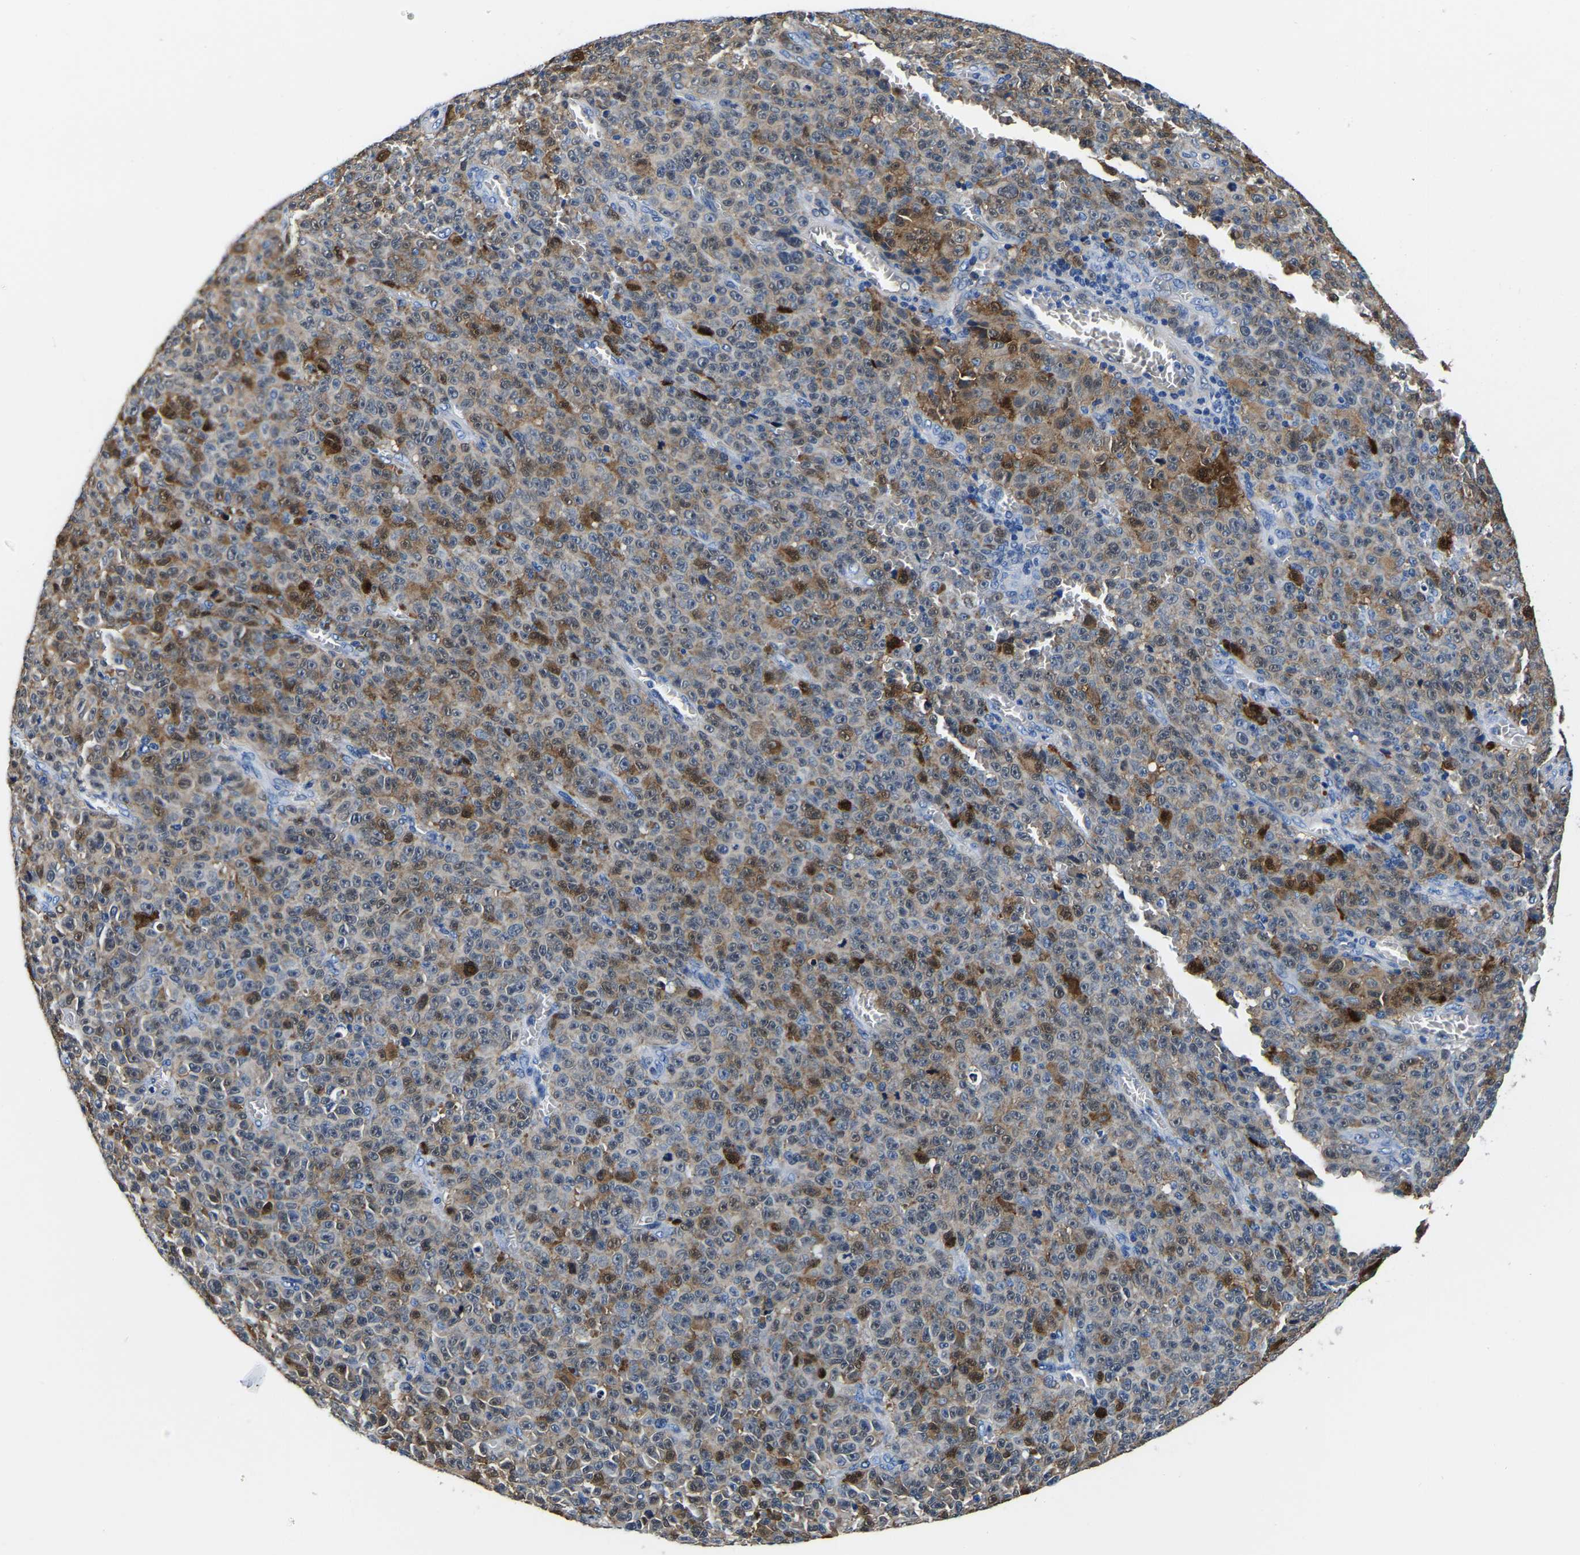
{"staining": {"intensity": "moderate", "quantity": "<25%", "location": "cytoplasmic/membranous"}, "tissue": "melanoma", "cell_type": "Tumor cells", "image_type": "cancer", "snomed": [{"axis": "morphology", "description": "Malignant melanoma, NOS"}, {"axis": "topography", "description": "Skin"}], "caption": "The photomicrograph demonstrates staining of melanoma, revealing moderate cytoplasmic/membranous protein expression (brown color) within tumor cells.", "gene": "S100A13", "patient": {"sex": "female", "age": 82}}